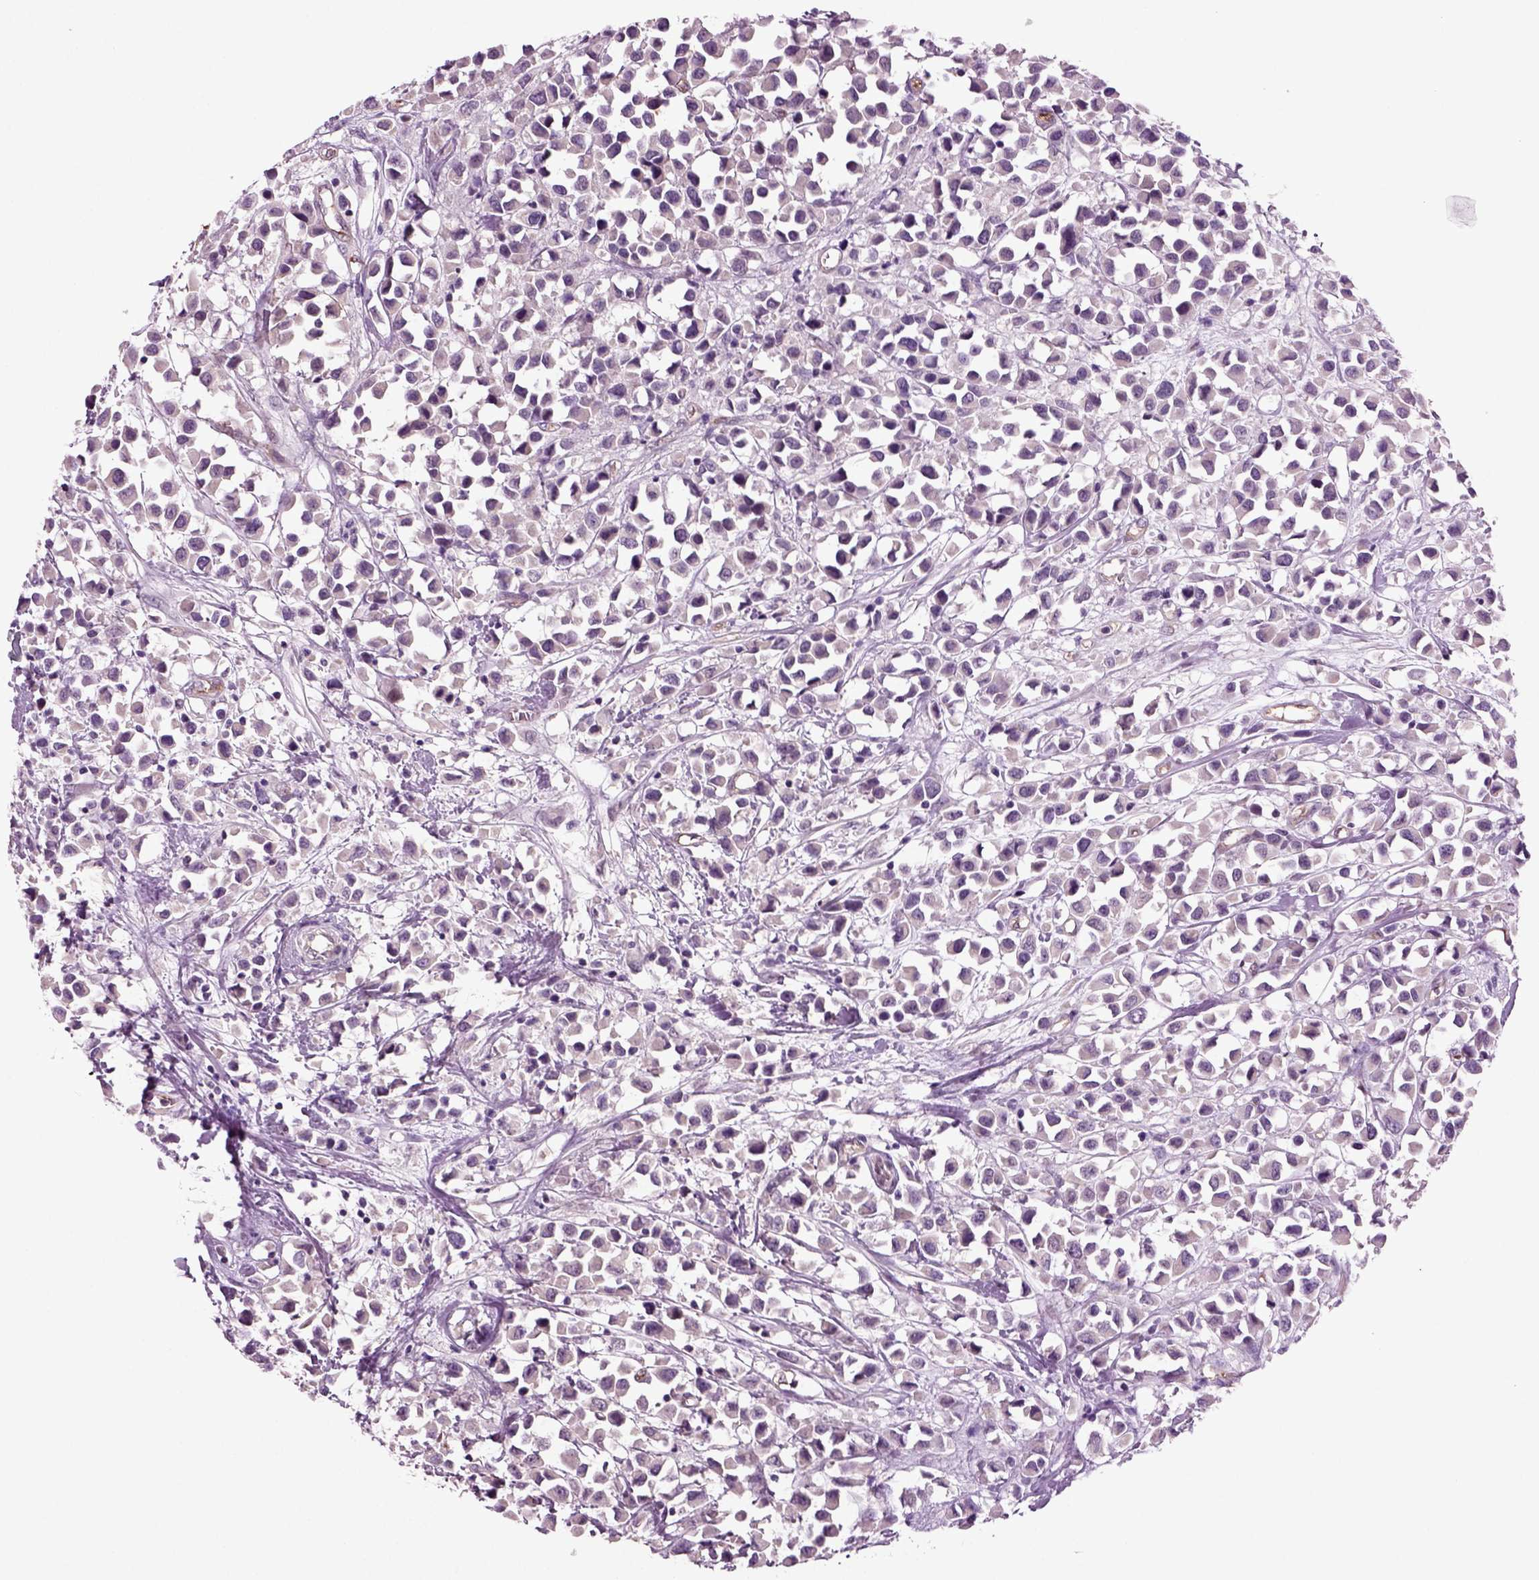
{"staining": {"intensity": "weak", "quantity": "<25%", "location": "cytoplasmic/membranous"}, "tissue": "breast cancer", "cell_type": "Tumor cells", "image_type": "cancer", "snomed": [{"axis": "morphology", "description": "Duct carcinoma"}, {"axis": "topography", "description": "Breast"}], "caption": "Intraductal carcinoma (breast) stained for a protein using immunohistochemistry demonstrates no expression tumor cells.", "gene": "COL9A2", "patient": {"sex": "female", "age": 61}}